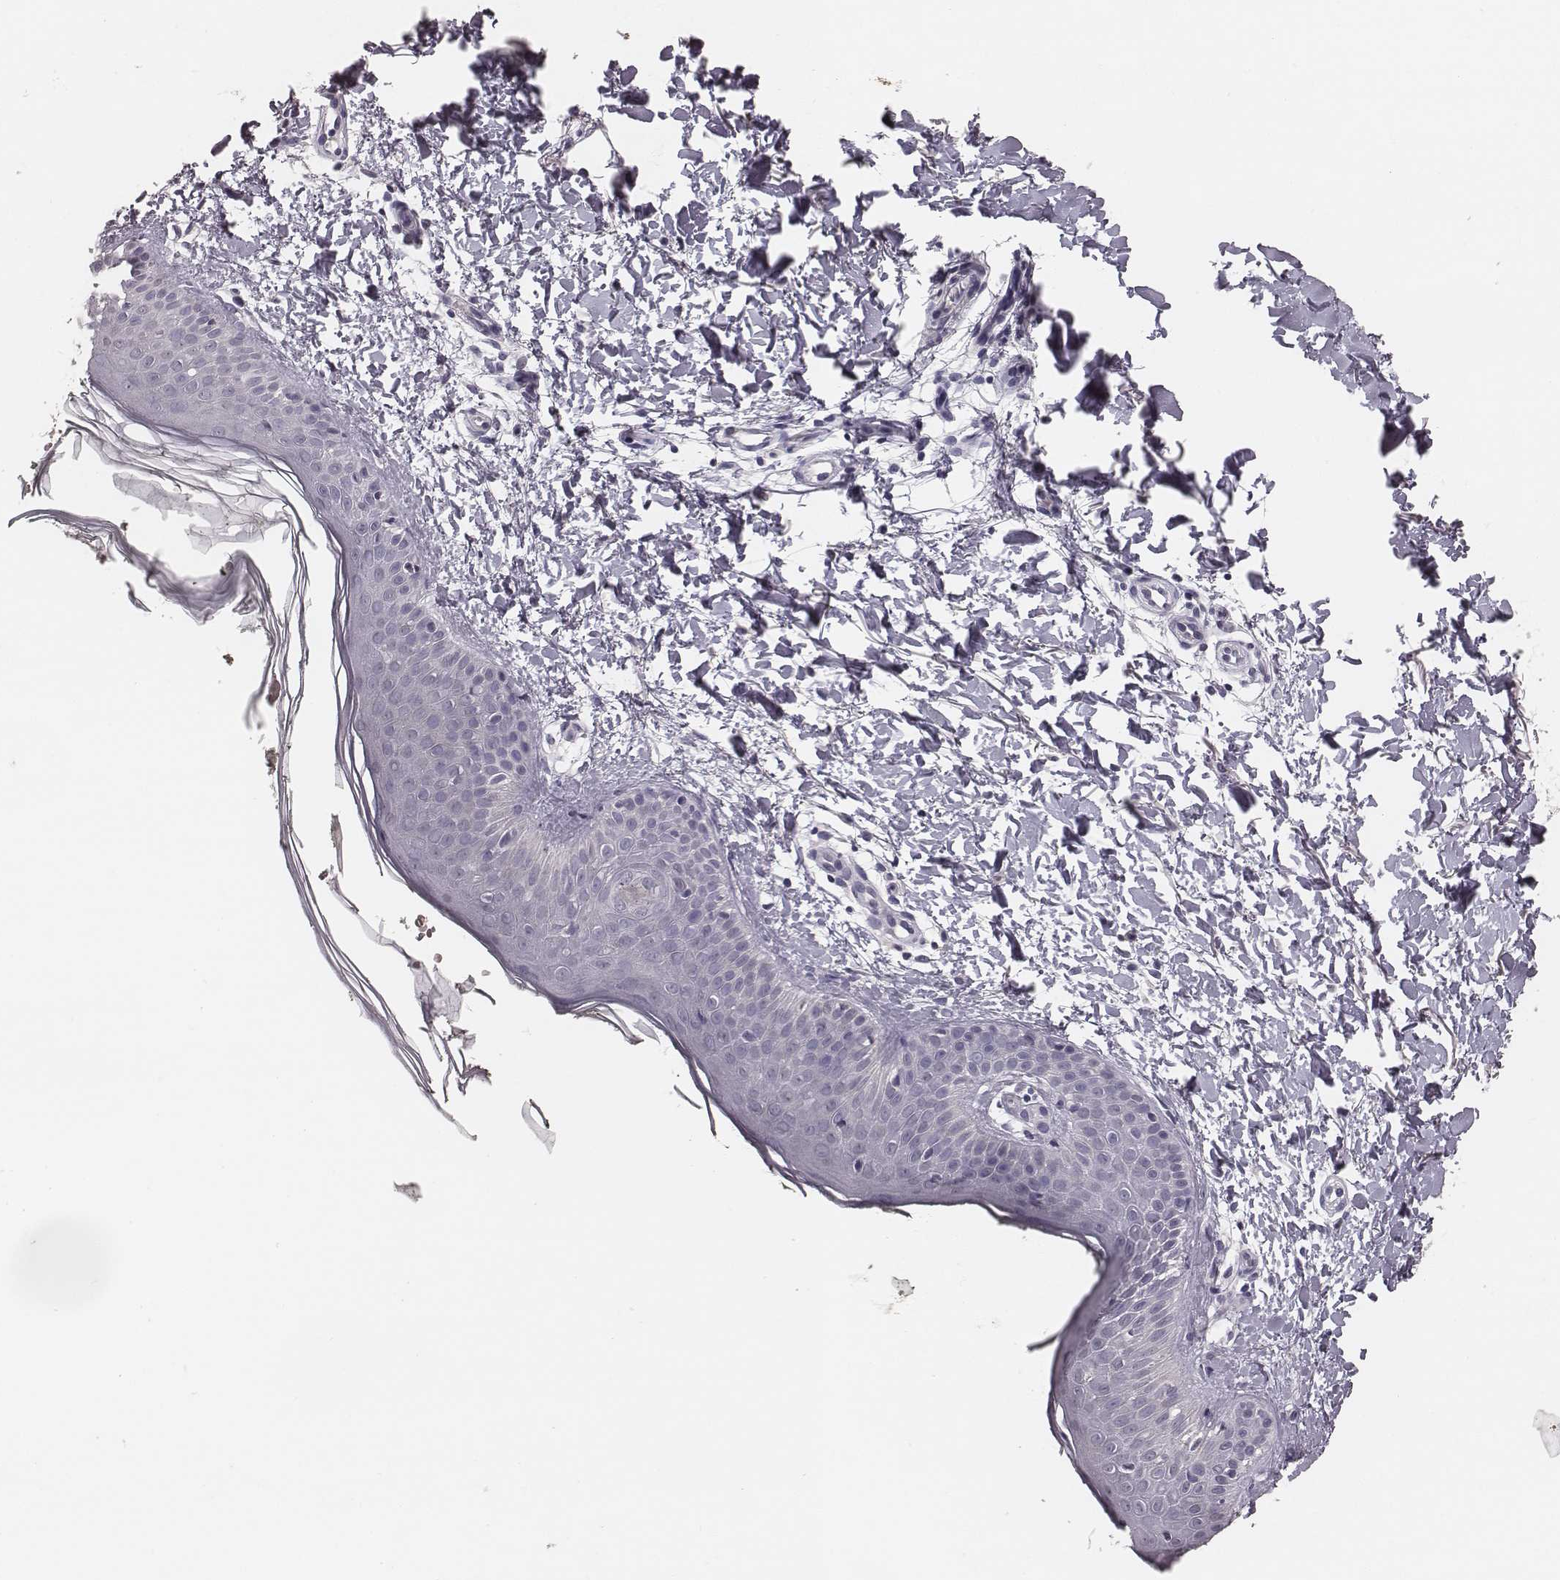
{"staining": {"intensity": "negative", "quantity": "none", "location": "none"}, "tissue": "skin", "cell_type": "Fibroblasts", "image_type": "normal", "snomed": [{"axis": "morphology", "description": "Normal tissue, NOS"}, {"axis": "topography", "description": "Skin"}], "caption": "Skin stained for a protein using IHC shows no positivity fibroblasts.", "gene": "CSHL1", "patient": {"sex": "female", "age": 62}}